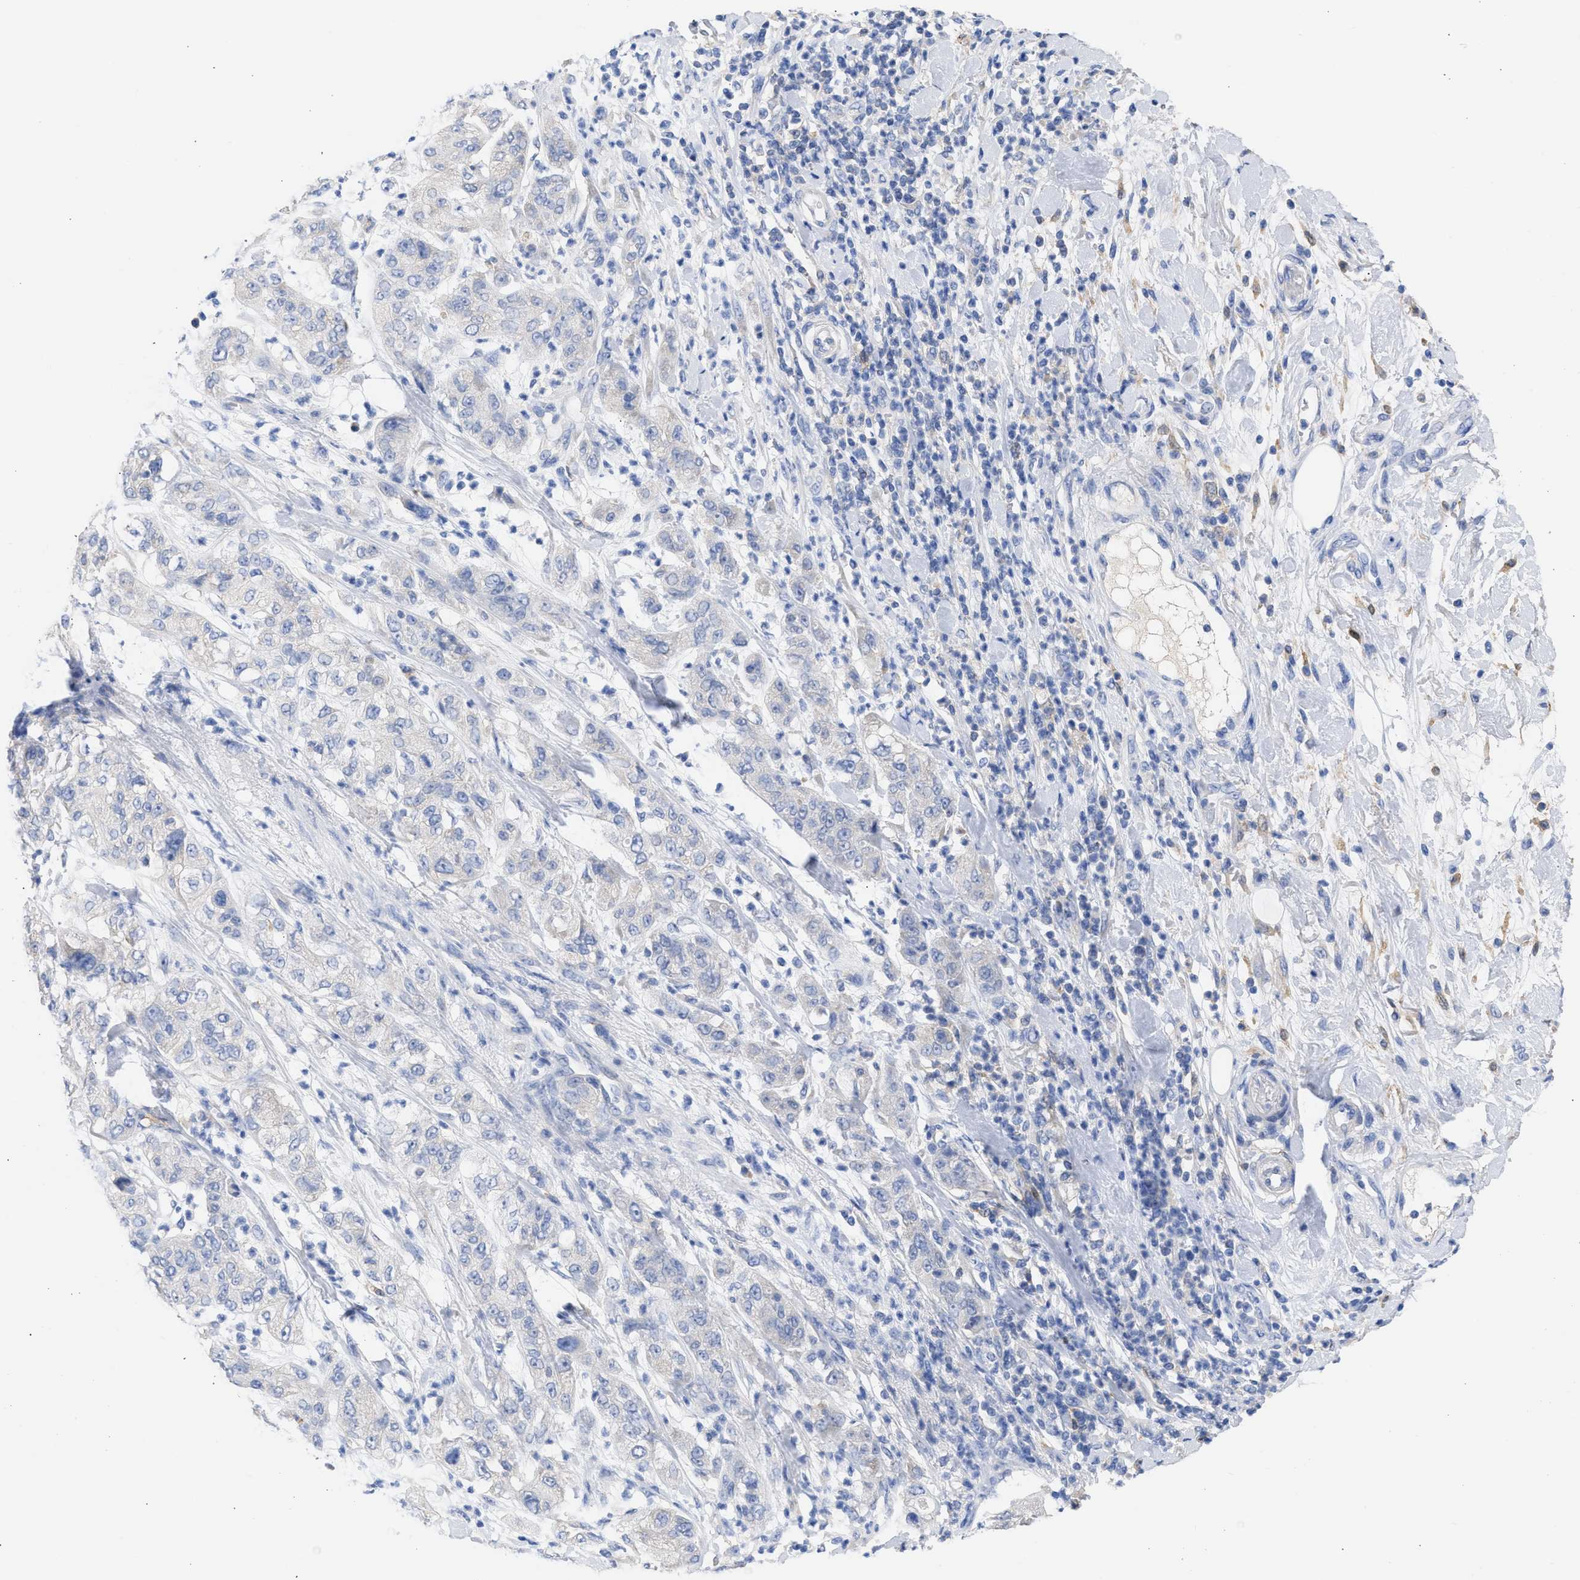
{"staining": {"intensity": "negative", "quantity": "none", "location": "none"}, "tissue": "pancreatic cancer", "cell_type": "Tumor cells", "image_type": "cancer", "snomed": [{"axis": "morphology", "description": "Adenocarcinoma, NOS"}, {"axis": "topography", "description": "Pancreas"}], "caption": "Adenocarcinoma (pancreatic) was stained to show a protein in brown. There is no significant staining in tumor cells.", "gene": "RSPH1", "patient": {"sex": "female", "age": 78}}